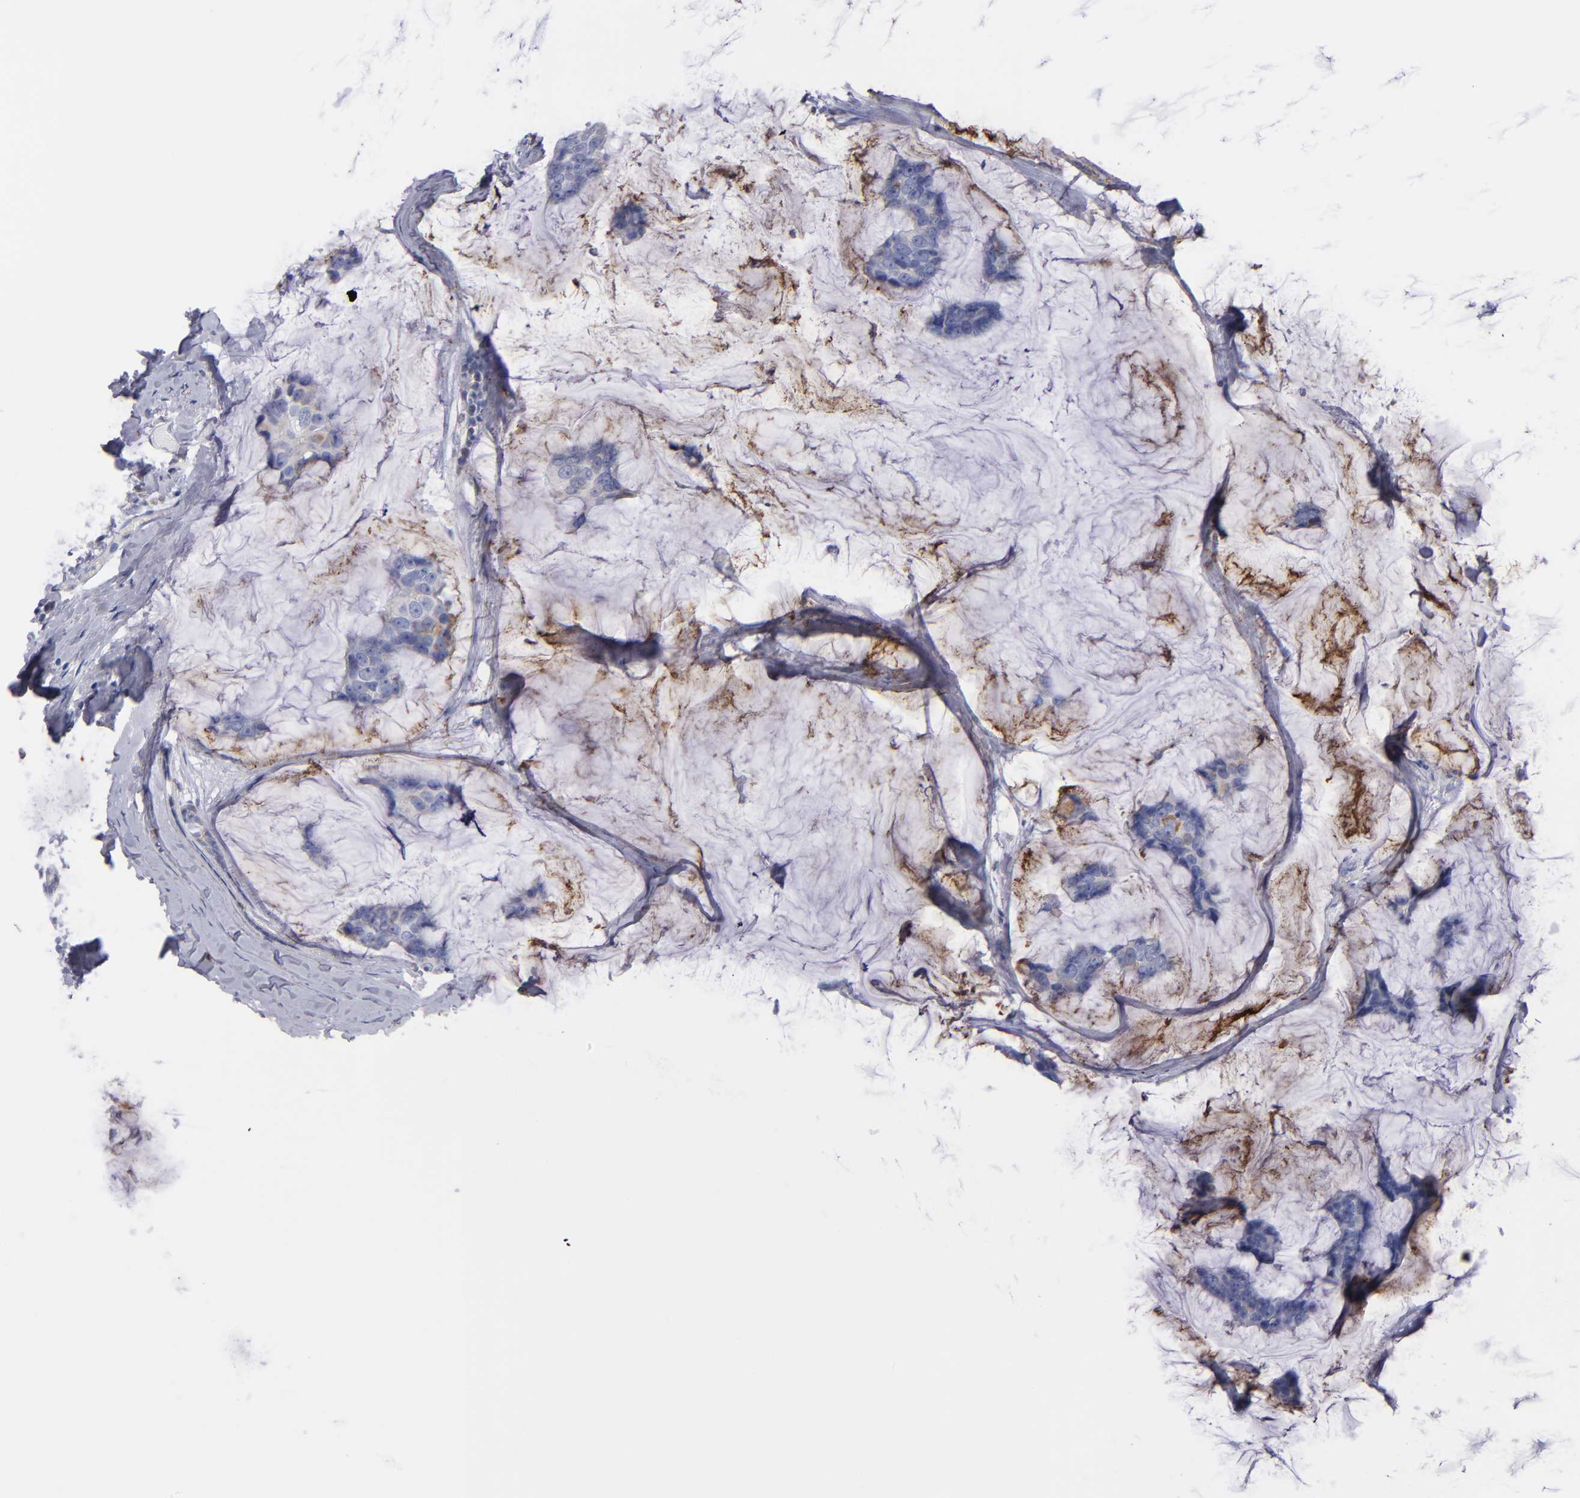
{"staining": {"intensity": "weak", "quantity": "<25%", "location": "cytoplasmic/membranous"}, "tissue": "breast cancer", "cell_type": "Tumor cells", "image_type": "cancer", "snomed": [{"axis": "morphology", "description": "Normal tissue, NOS"}, {"axis": "morphology", "description": "Duct carcinoma"}, {"axis": "topography", "description": "Breast"}], "caption": "Immunohistochemical staining of breast cancer exhibits no significant expression in tumor cells.", "gene": "MFGE8", "patient": {"sex": "female", "age": 50}}